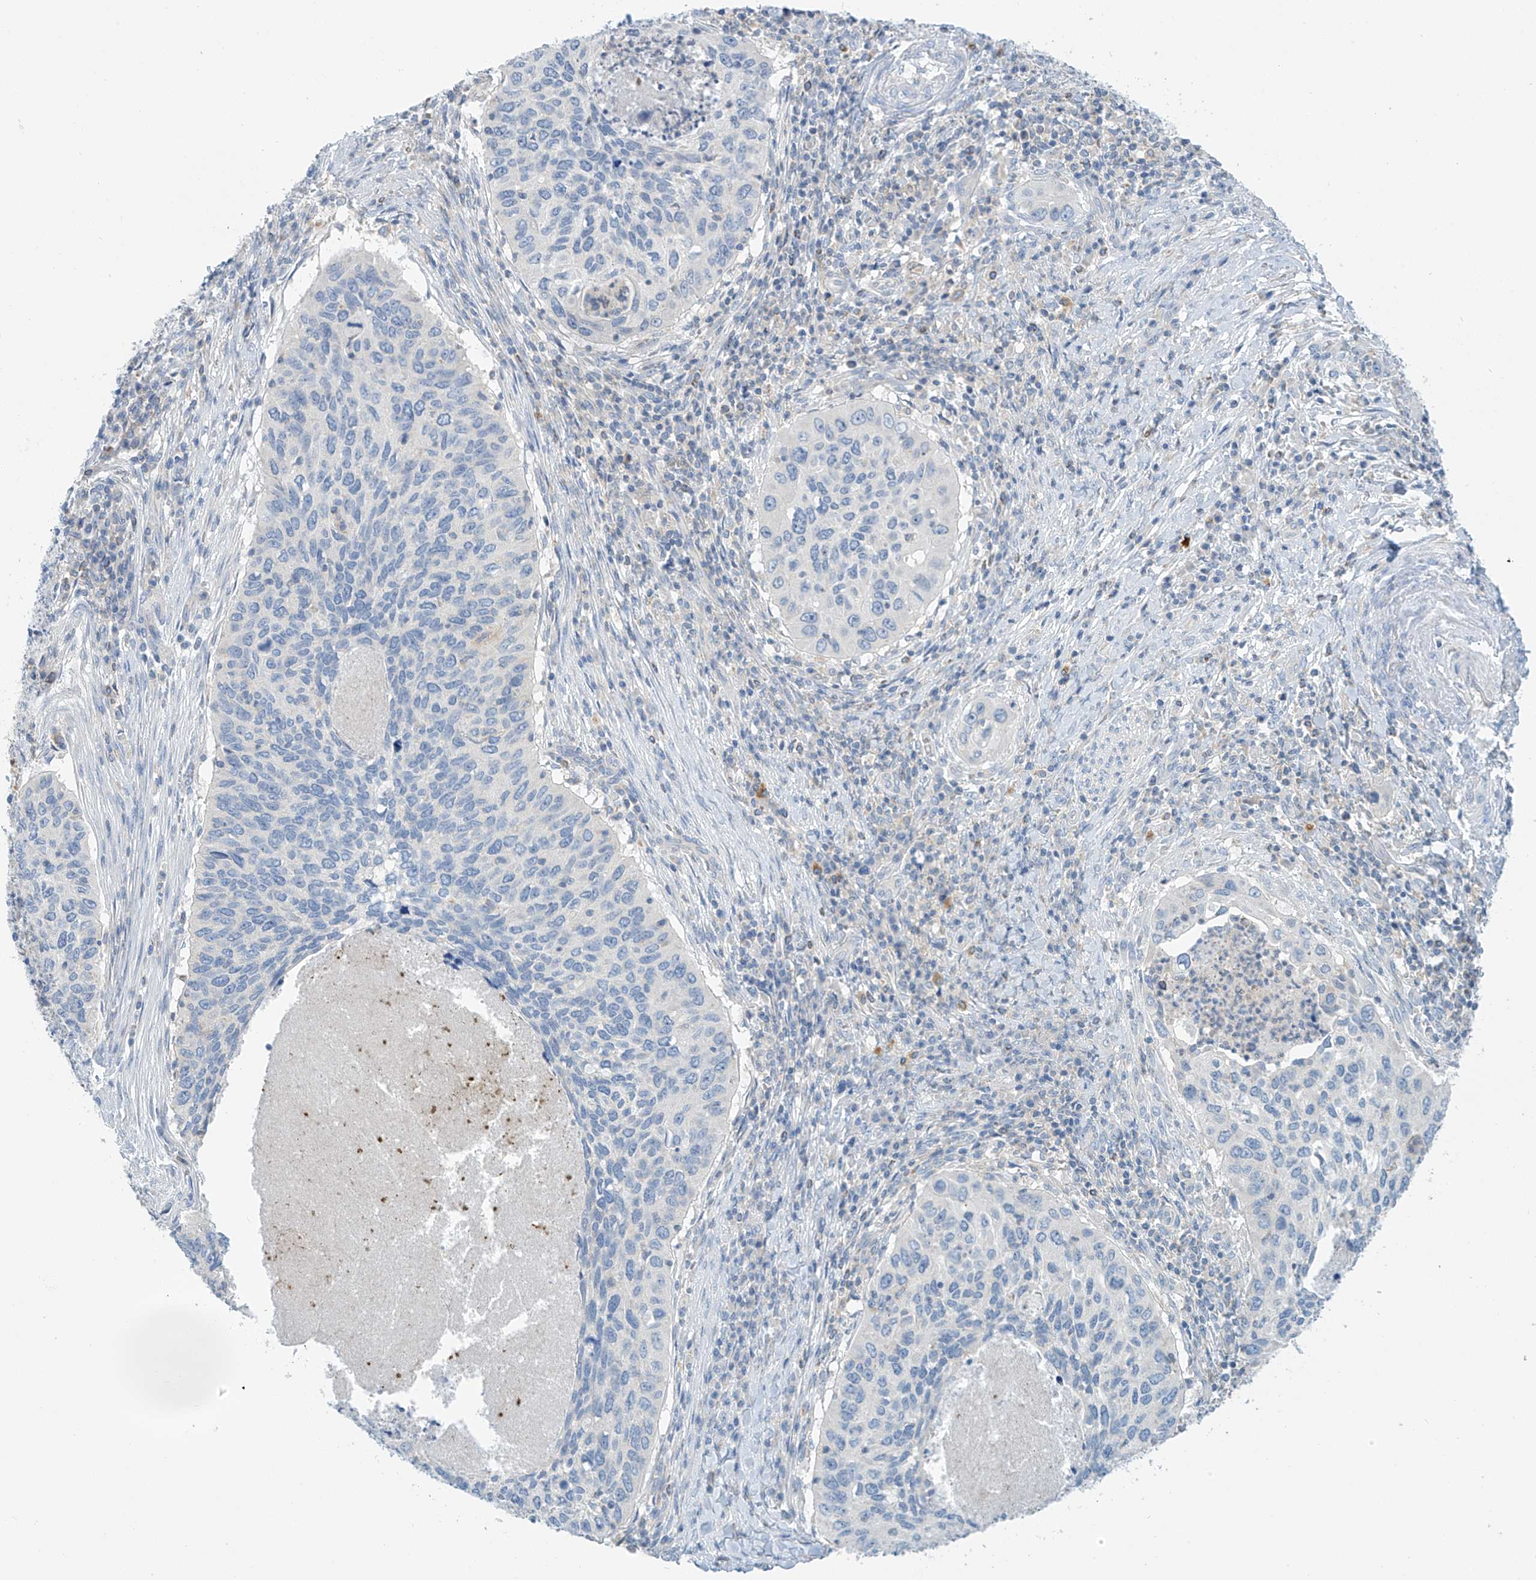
{"staining": {"intensity": "negative", "quantity": "none", "location": "none"}, "tissue": "cervical cancer", "cell_type": "Tumor cells", "image_type": "cancer", "snomed": [{"axis": "morphology", "description": "Squamous cell carcinoma, NOS"}, {"axis": "topography", "description": "Cervix"}], "caption": "A histopathology image of human squamous cell carcinoma (cervical) is negative for staining in tumor cells. (Brightfield microscopy of DAB (3,3'-diaminobenzidine) IHC at high magnification).", "gene": "SLC6A12", "patient": {"sex": "female", "age": 38}}